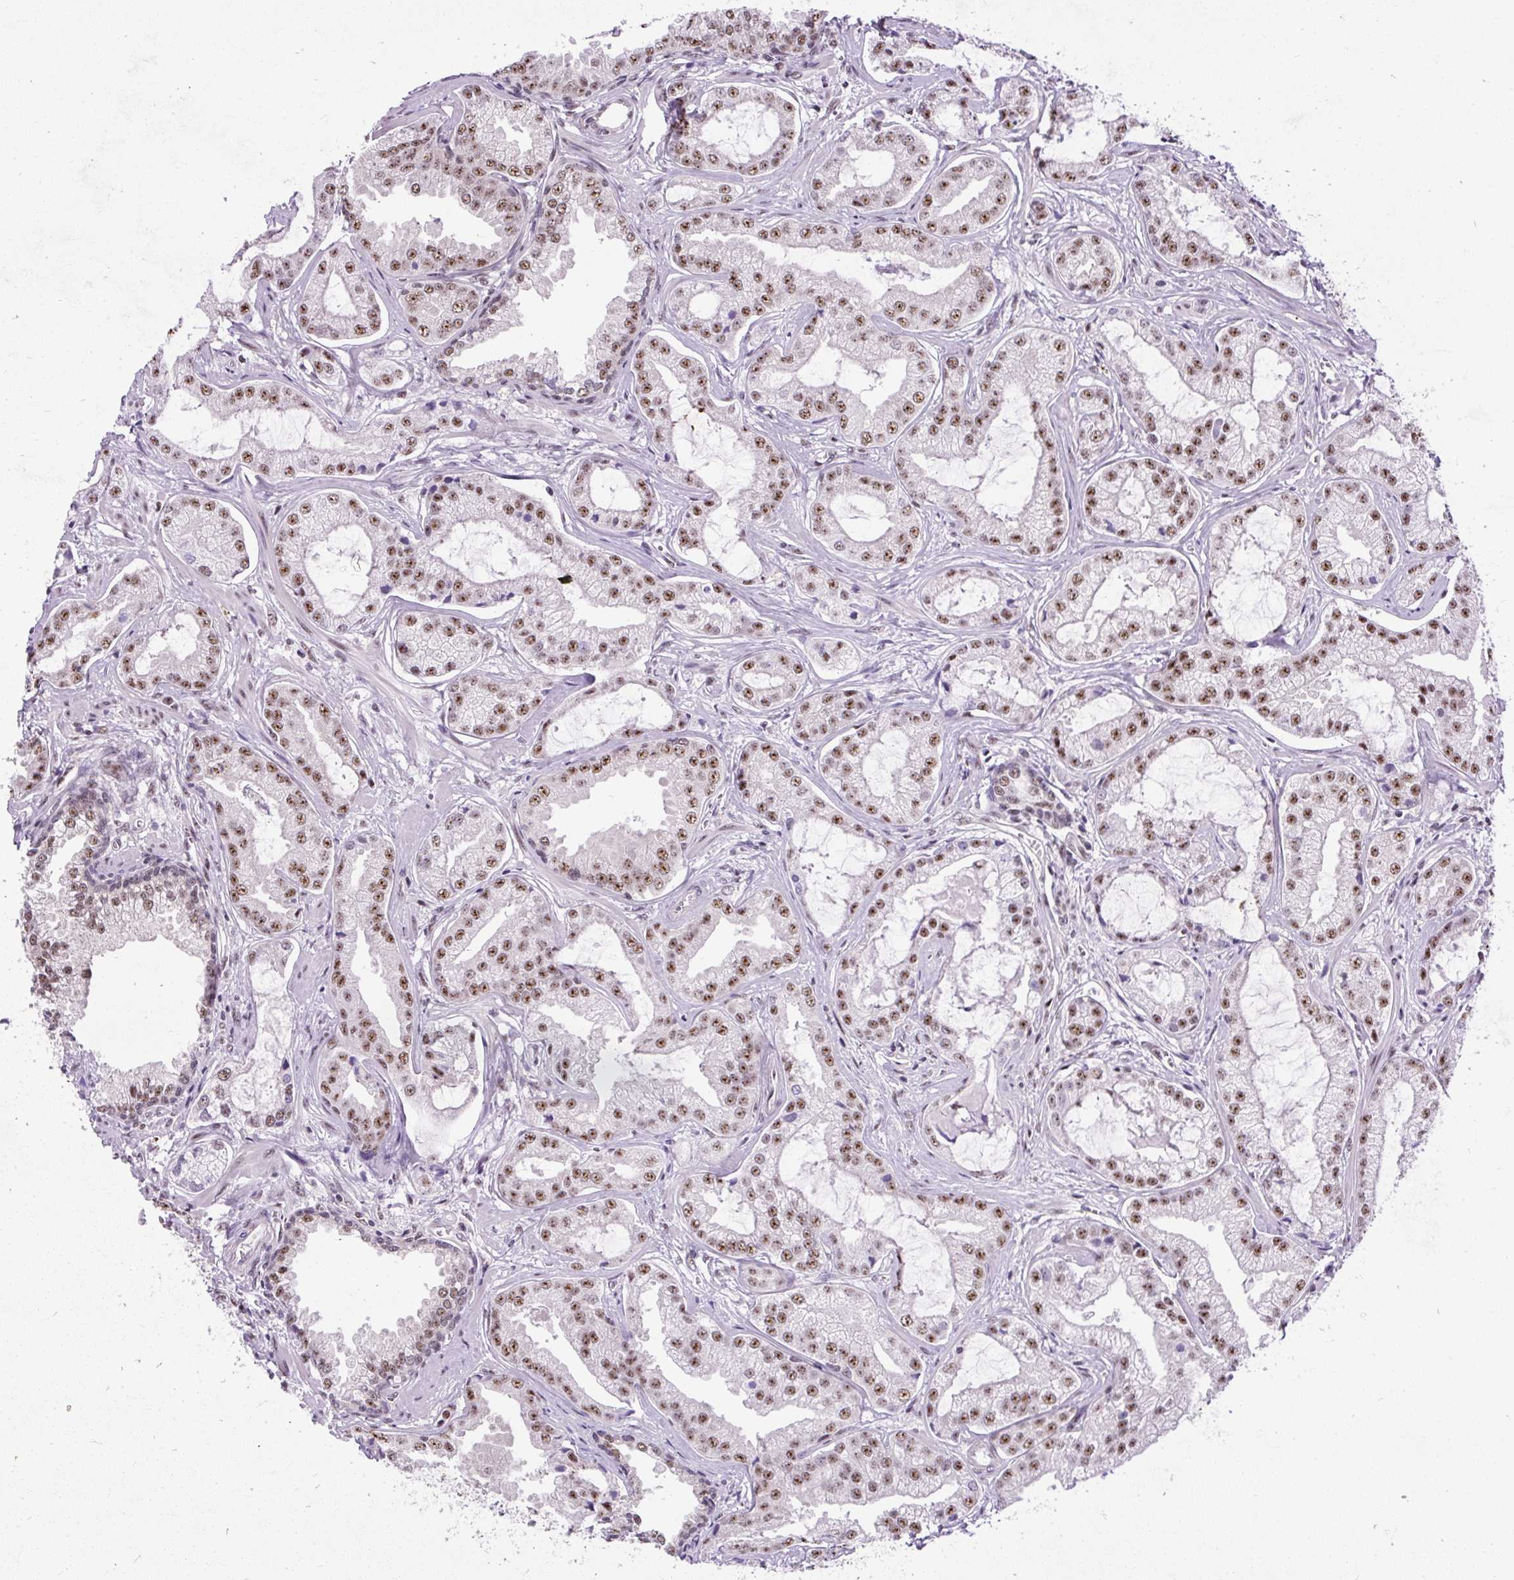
{"staining": {"intensity": "moderate", "quantity": ">75%", "location": "nuclear"}, "tissue": "prostate cancer", "cell_type": "Tumor cells", "image_type": "cancer", "snomed": [{"axis": "morphology", "description": "Adenocarcinoma, Medium grade"}, {"axis": "topography", "description": "Prostate"}], "caption": "Tumor cells show moderate nuclear positivity in about >75% of cells in prostate cancer (medium-grade adenocarcinoma).", "gene": "SMC5", "patient": {"sex": "male", "age": 57}}